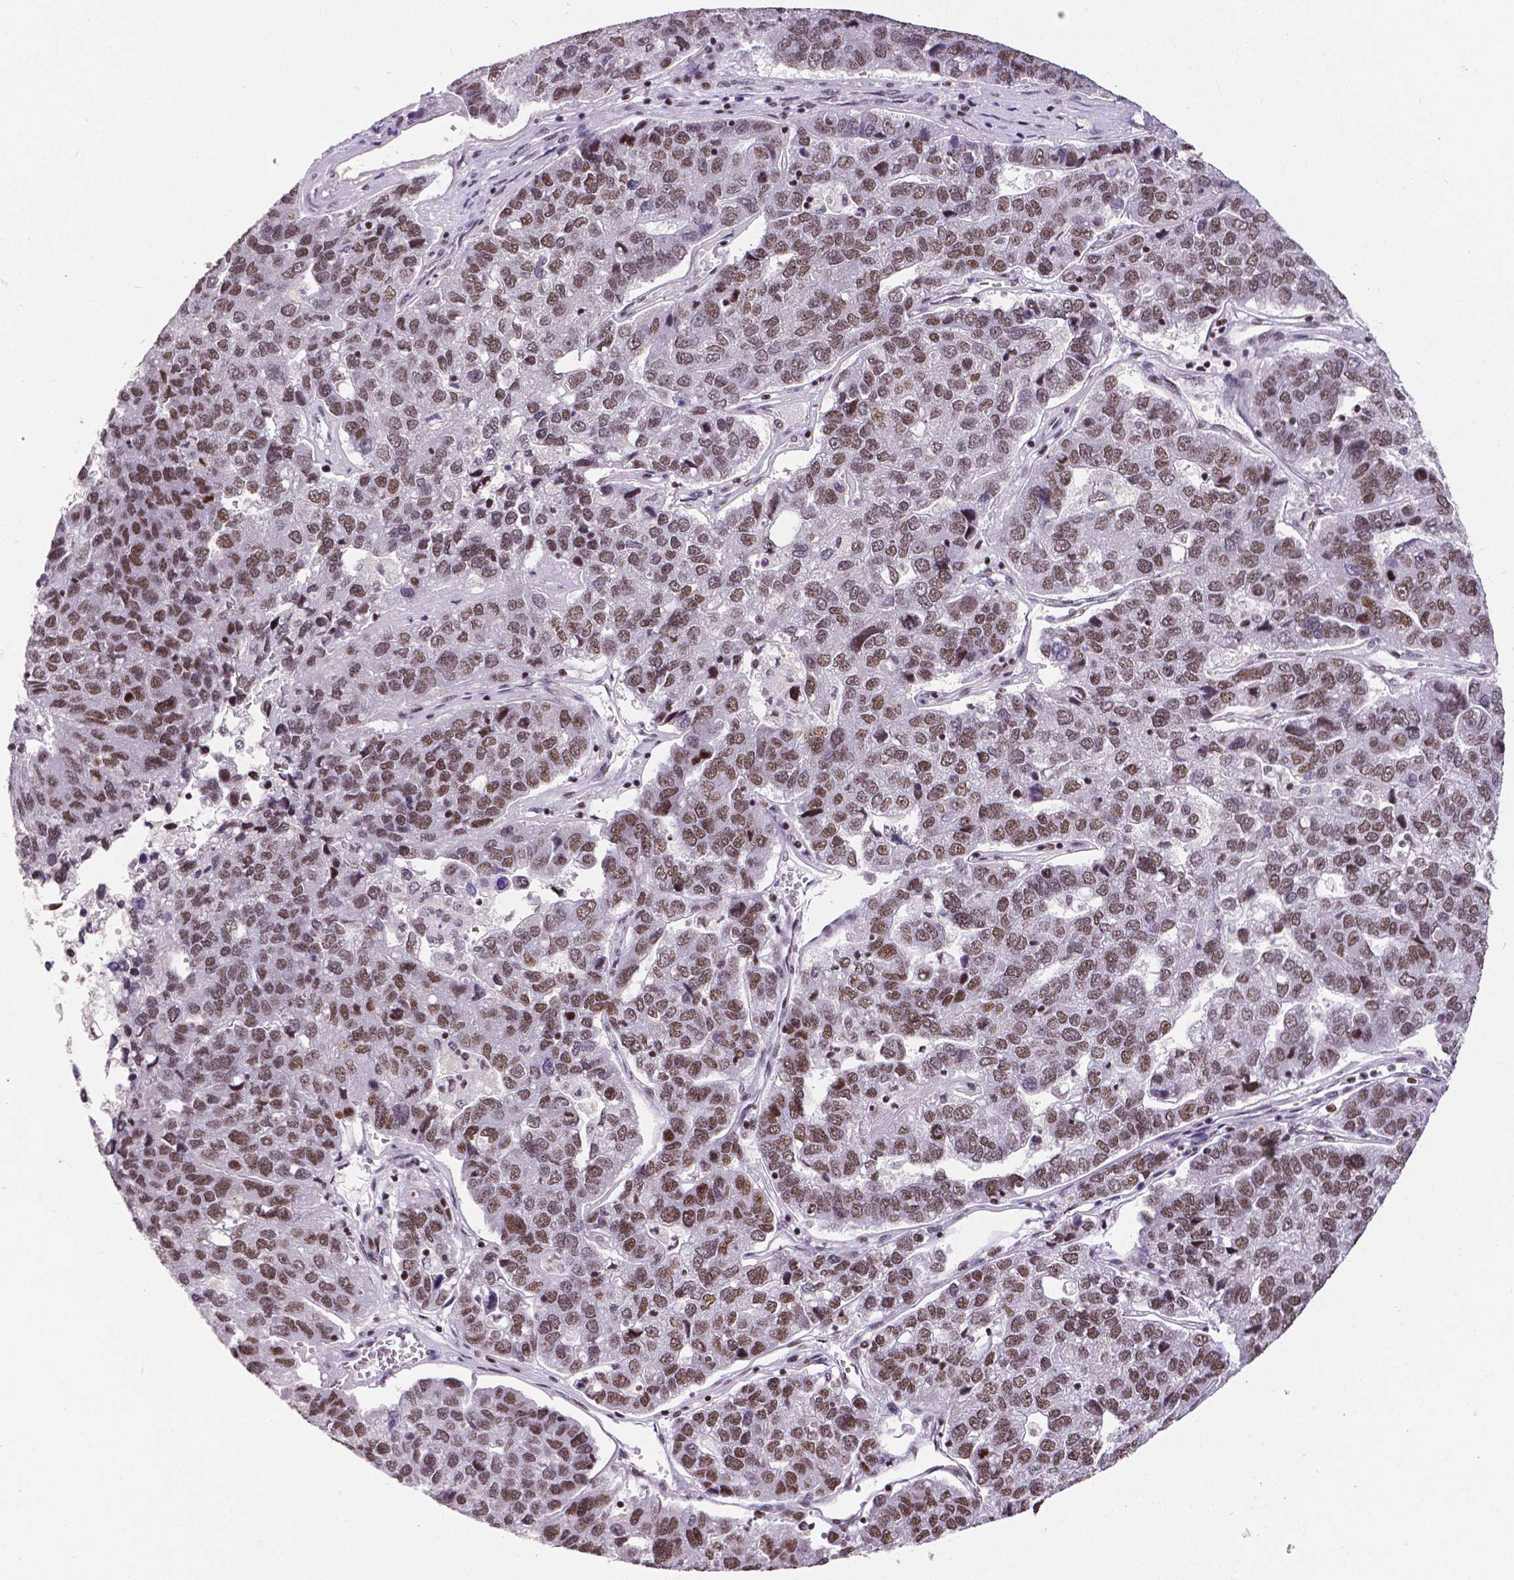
{"staining": {"intensity": "strong", "quantity": "25%-75%", "location": "nuclear"}, "tissue": "pancreatic cancer", "cell_type": "Tumor cells", "image_type": "cancer", "snomed": [{"axis": "morphology", "description": "Adenocarcinoma, NOS"}, {"axis": "topography", "description": "Pancreas"}], "caption": "This photomicrograph demonstrates pancreatic adenocarcinoma stained with immunohistochemistry to label a protein in brown. The nuclear of tumor cells show strong positivity for the protein. Nuclei are counter-stained blue.", "gene": "CTCF", "patient": {"sex": "female", "age": 61}}